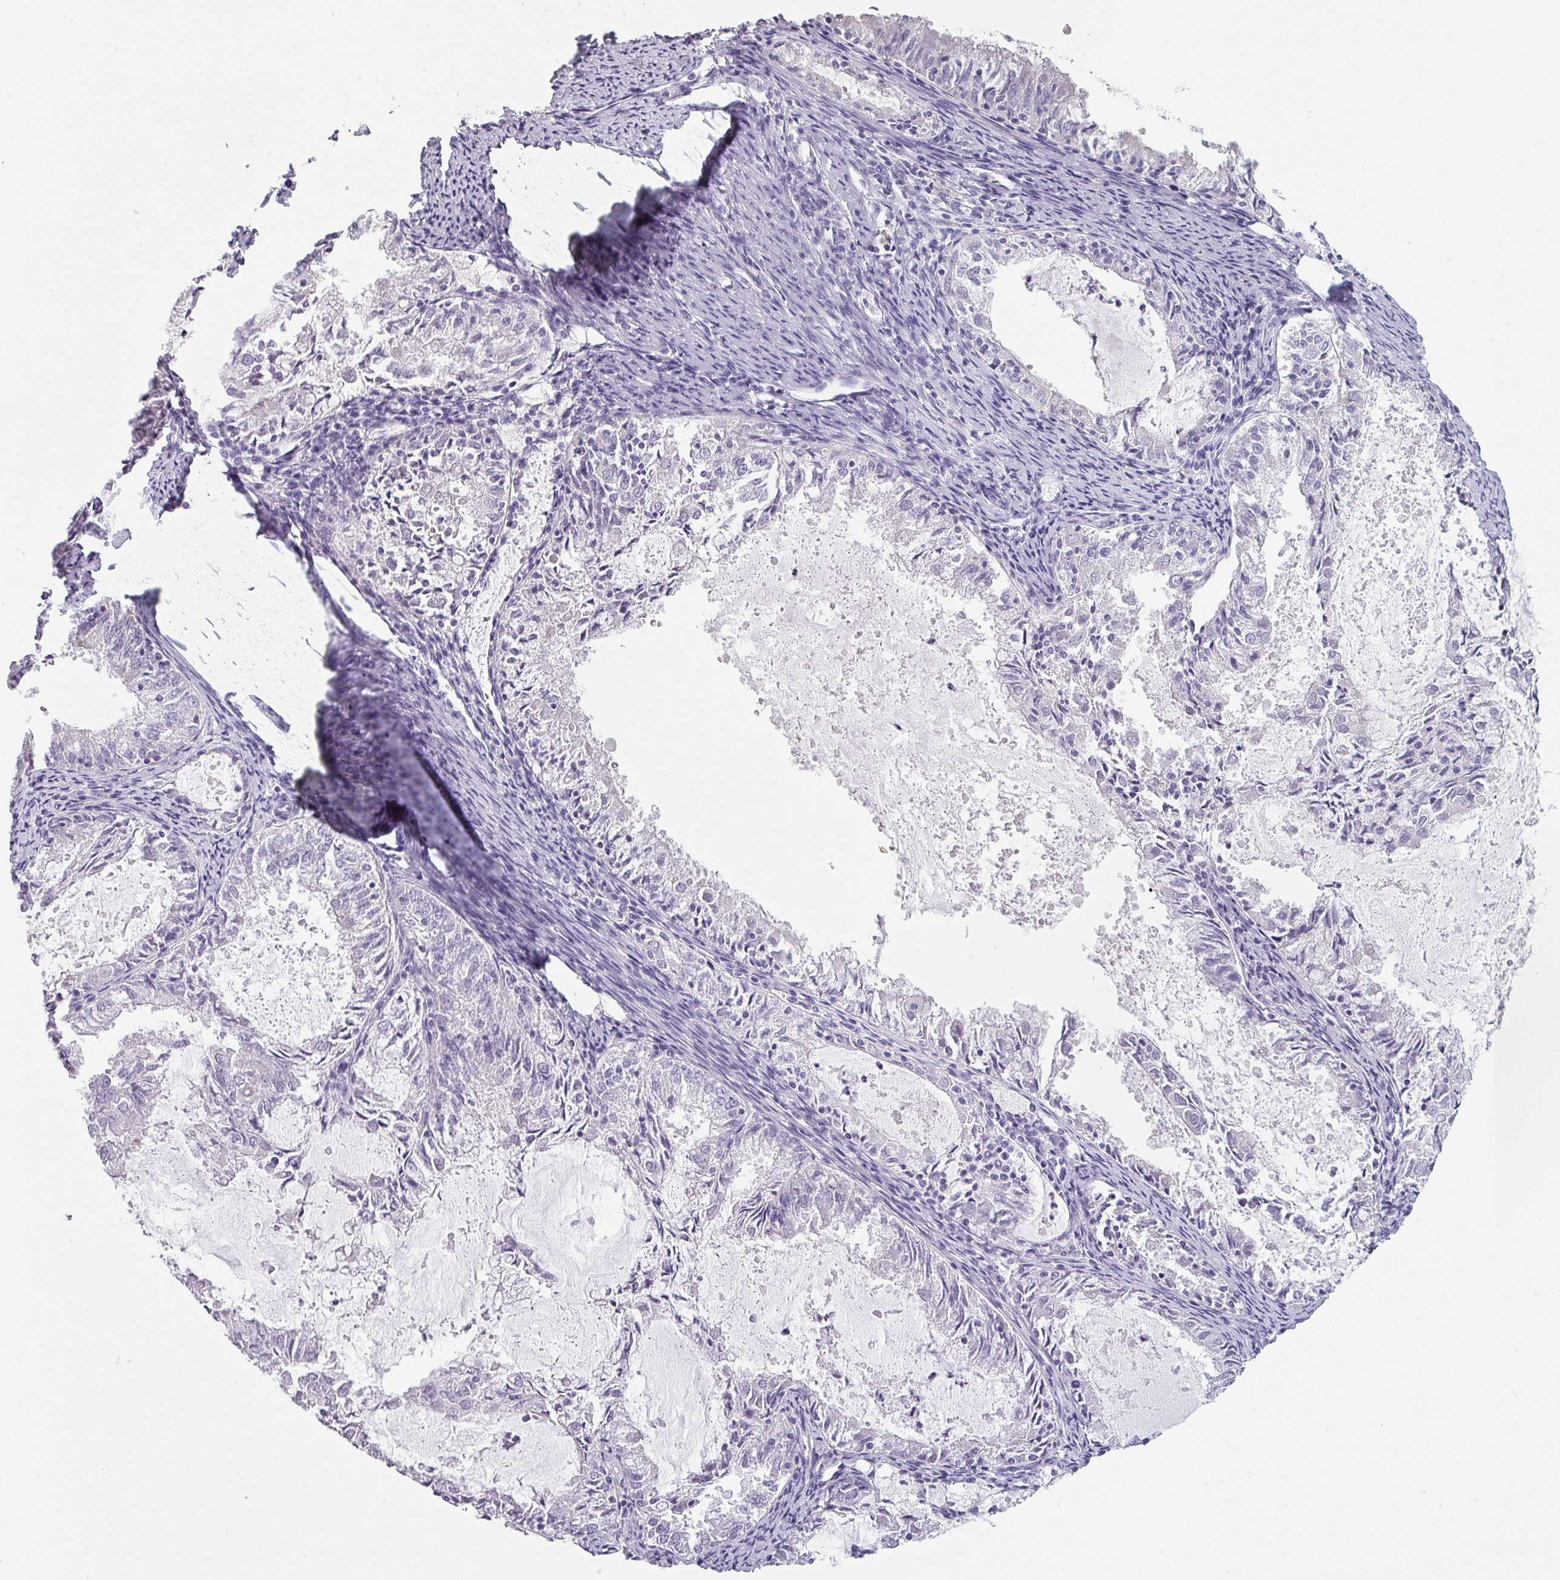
{"staining": {"intensity": "negative", "quantity": "none", "location": "none"}, "tissue": "endometrial cancer", "cell_type": "Tumor cells", "image_type": "cancer", "snomed": [{"axis": "morphology", "description": "Adenocarcinoma, NOS"}, {"axis": "topography", "description": "Endometrium"}], "caption": "High magnification brightfield microscopy of endometrial cancer stained with DAB (3,3'-diaminobenzidine) (brown) and counterstained with hematoxylin (blue): tumor cells show no significant expression.", "gene": "SFTPA1", "patient": {"sex": "female", "age": 57}}